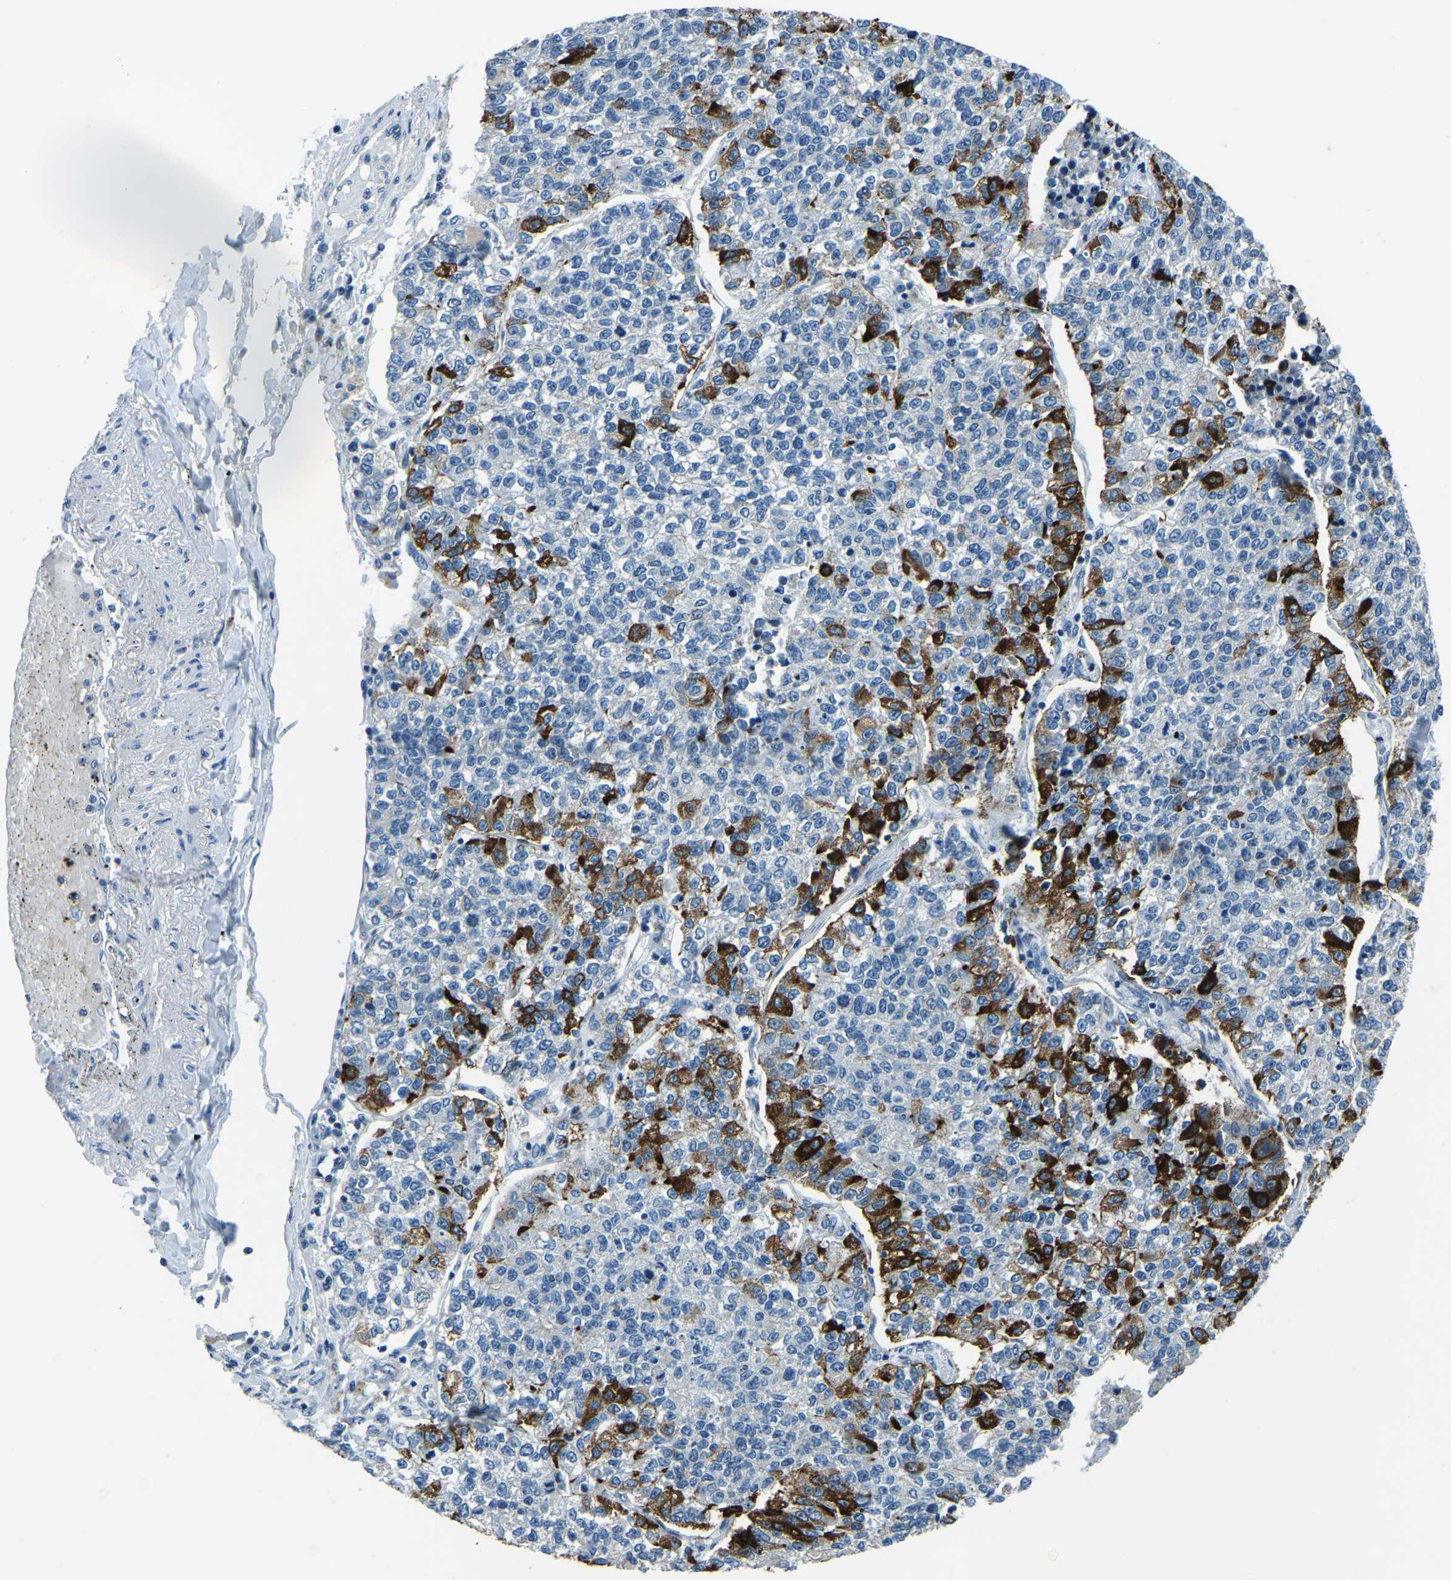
{"staining": {"intensity": "strong", "quantity": "<25%", "location": "cytoplasmic/membranous"}, "tissue": "lung cancer", "cell_type": "Tumor cells", "image_type": "cancer", "snomed": [{"axis": "morphology", "description": "Adenocarcinoma, NOS"}, {"axis": "topography", "description": "Lung"}], "caption": "Tumor cells display medium levels of strong cytoplasmic/membranous expression in about <25% of cells in human lung cancer.", "gene": "RRP1", "patient": {"sex": "male", "age": 49}}